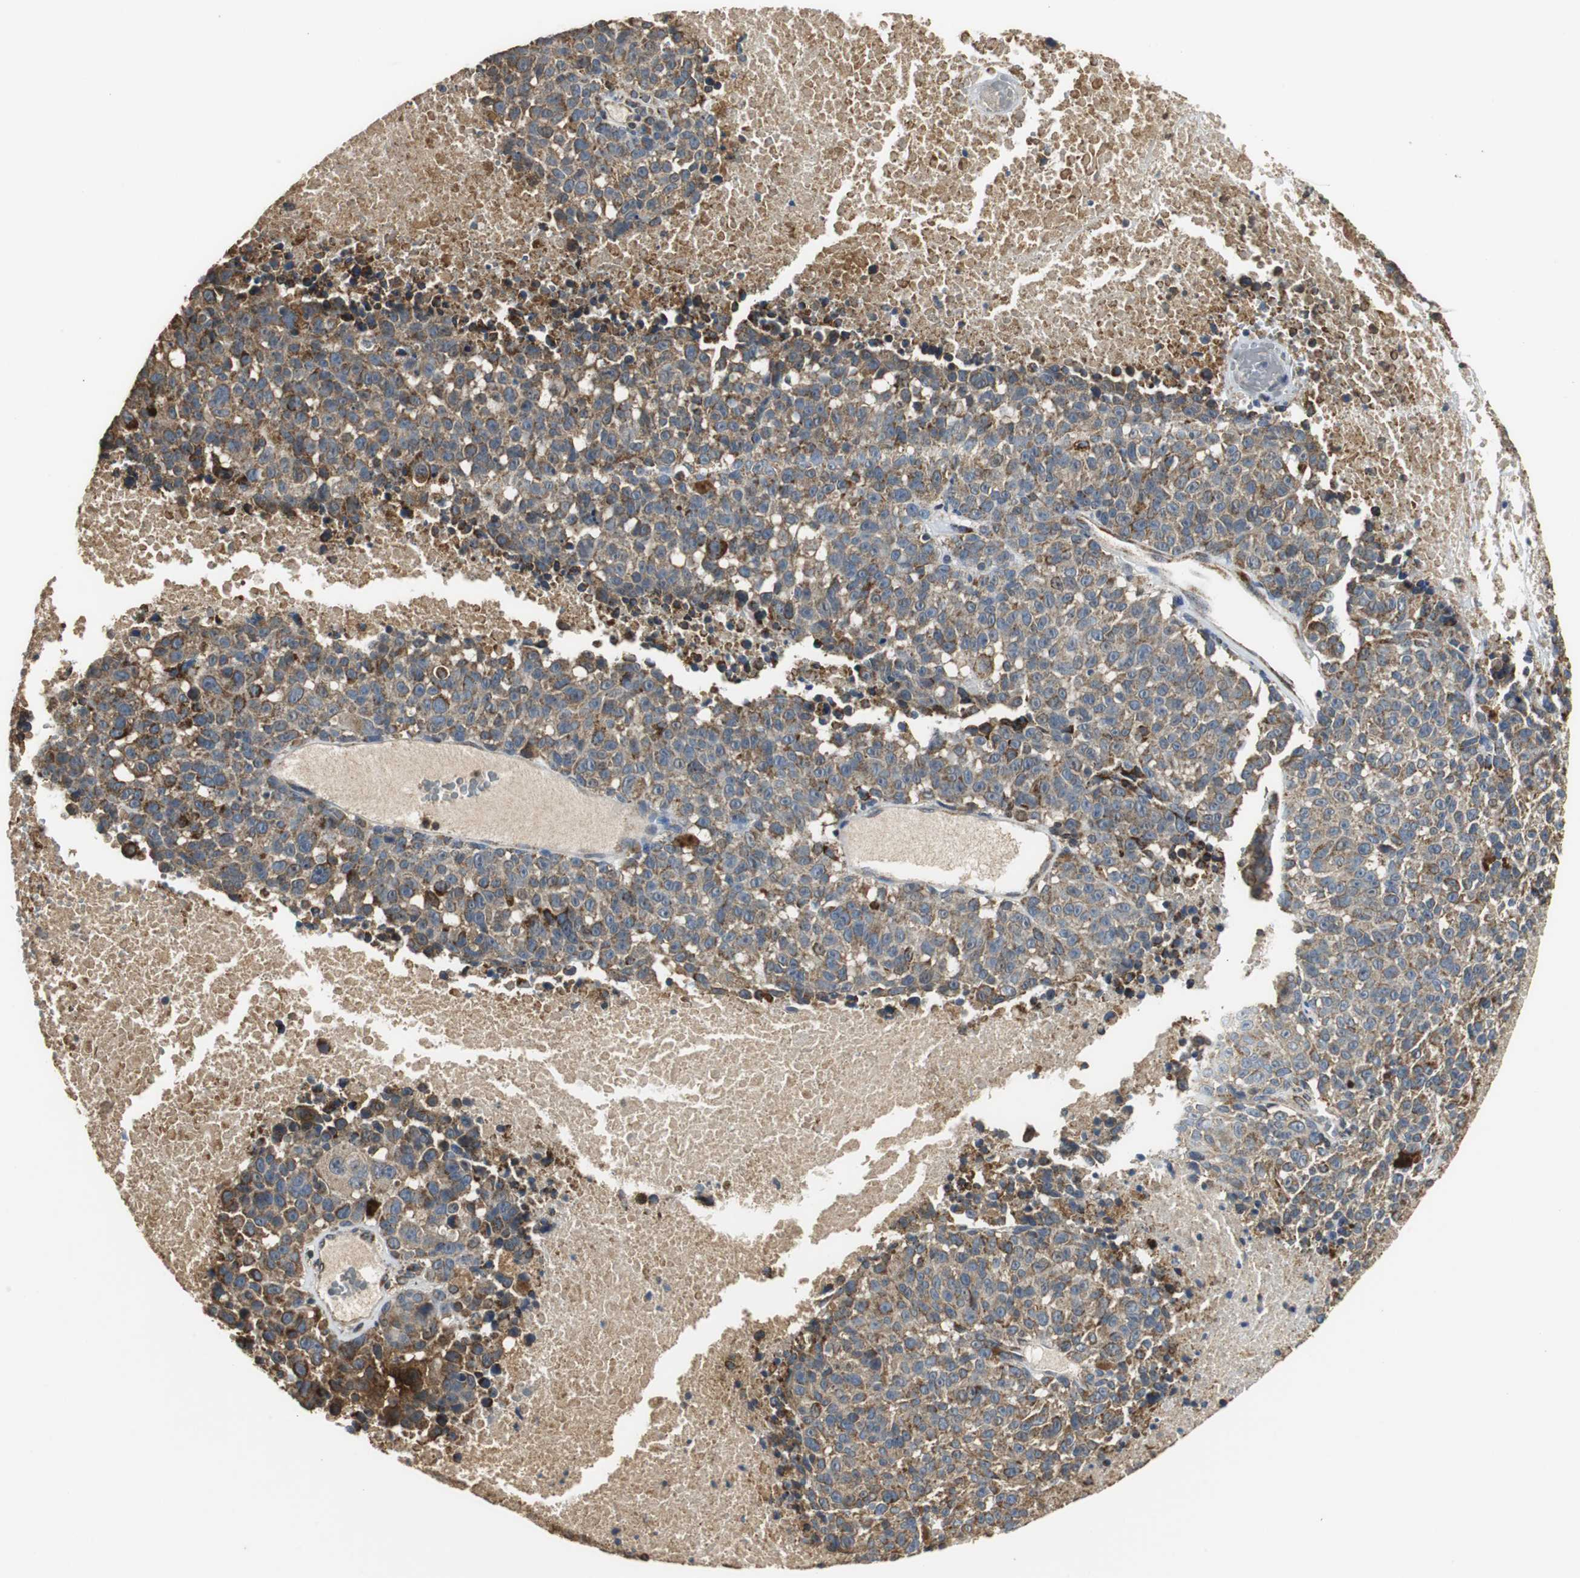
{"staining": {"intensity": "weak", "quantity": "25%-75%", "location": "cytoplasmic/membranous"}, "tissue": "melanoma", "cell_type": "Tumor cells", "image_type": "cancer", "snomed": [{"axis": "morphology", "description": "Malignant melanoma, Metastatic site"}, {"axis": "topography", "description": "Cerebral cortex"}], "caption": "Melanoma was stained to show a protein in brown. There is low levels of weak cytoplasmic/membranous positivity in about 25%-75% of tumor cells.", "gene": "NNT", "patient": {"sex": "female", "age": 52}}